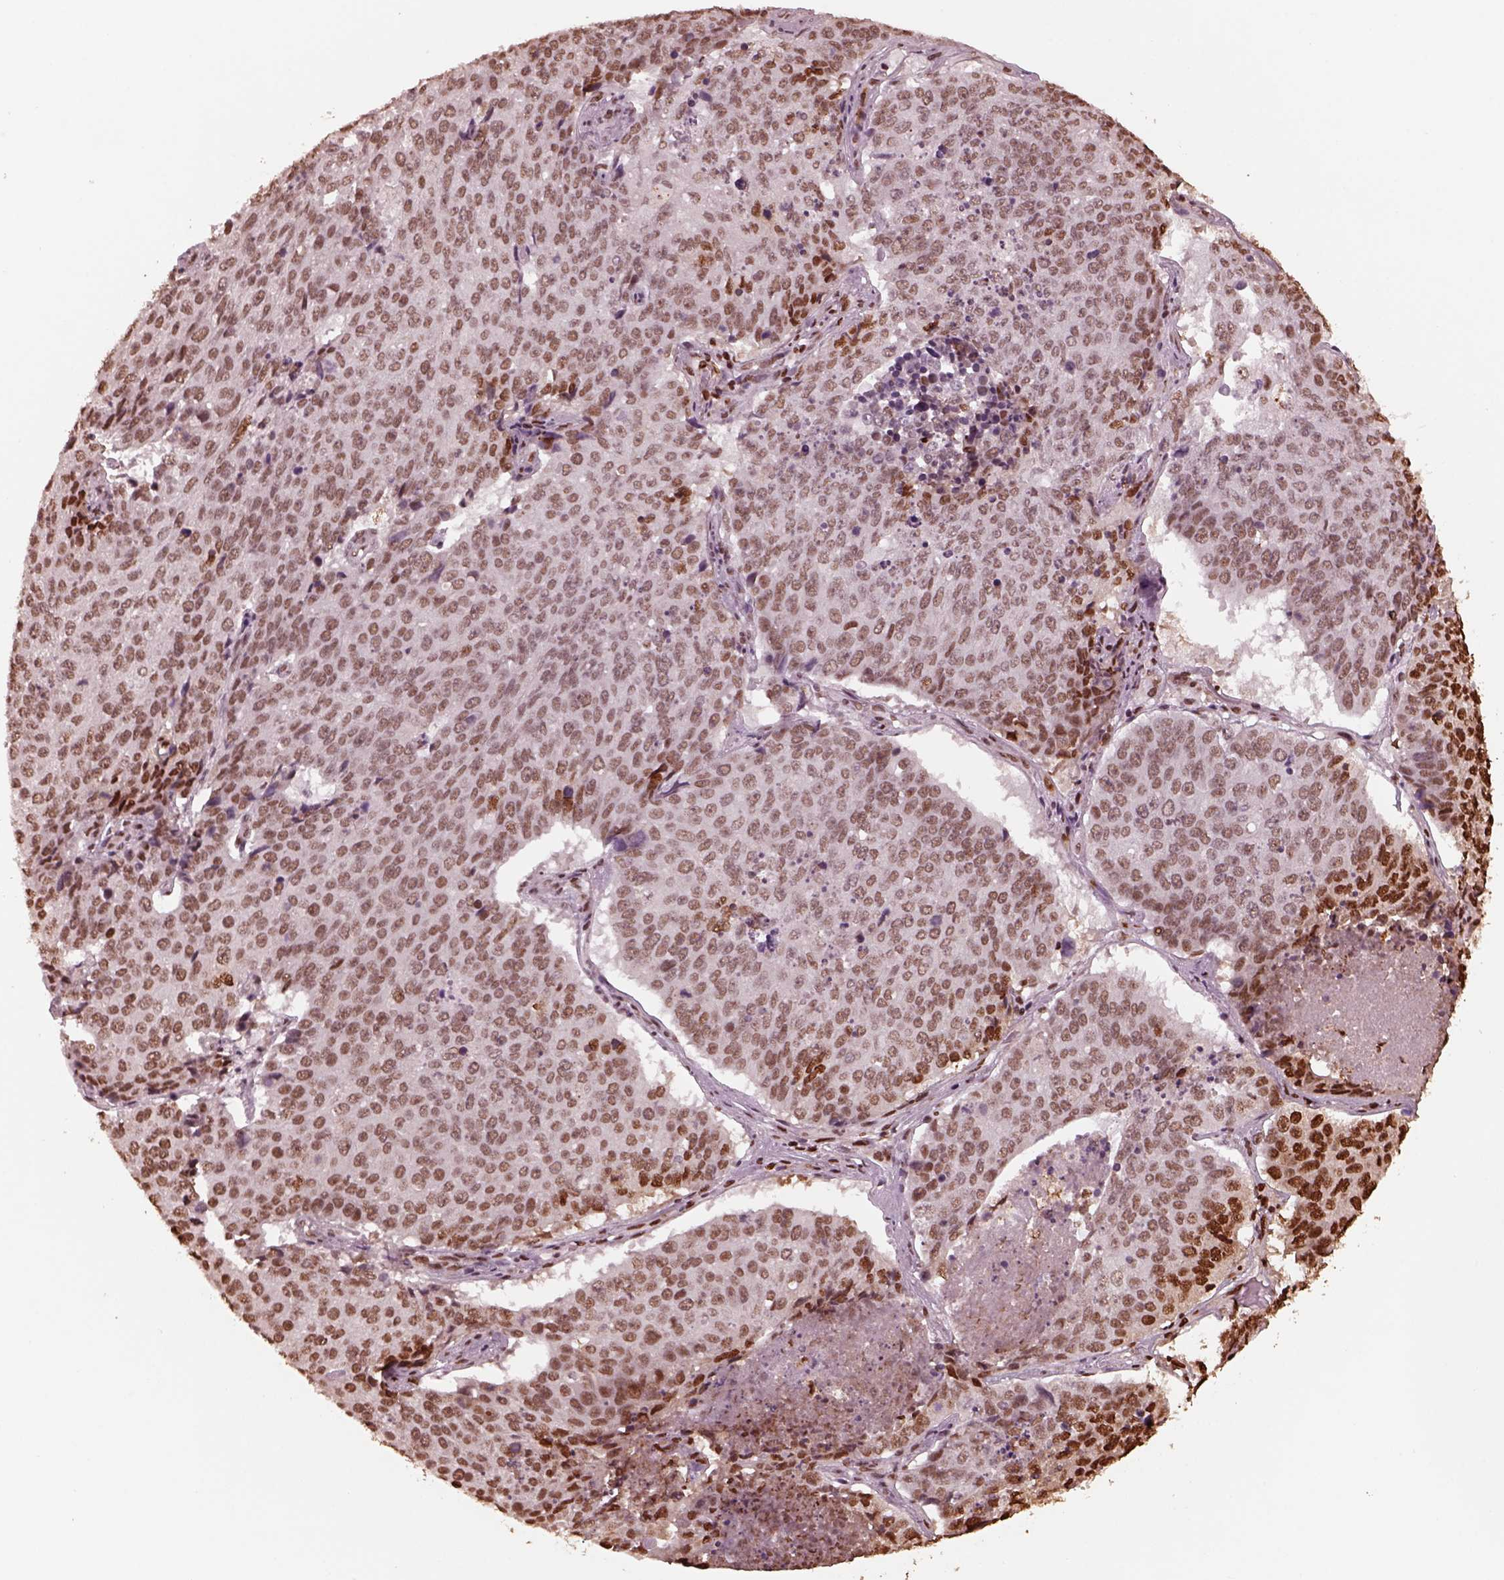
{"staining": {"intensity": "moderate", "quantity": "25%-75%", "location": "nuclear"}, "tissue": "lung cancer", "cell_type": "Tumor cells", "image_type": "cancer", "snomed": [{"axis": "morphology", "description": "Normal tissue, NOS"}, {"axis": "morphology", "description": "Squamous cell carcinoma, NOS"}, {"axis": "topography", "description": "Bronchus"}, {"axis": "topography", "description": "Lung"}], "caption": "A medium amount of moderate nuclear expression is seen in about 25%-75% of tumor cells in lung cancer tissue. The staining was performed using DAB (3,3'-diaminobenzidine) to visualize the protein expression in brown, while the nuclei were stained in blue with hematoxylin (Magnification: 20x).", "gene": "NSD1", "patient": {"sex": "male", "age": 64}}